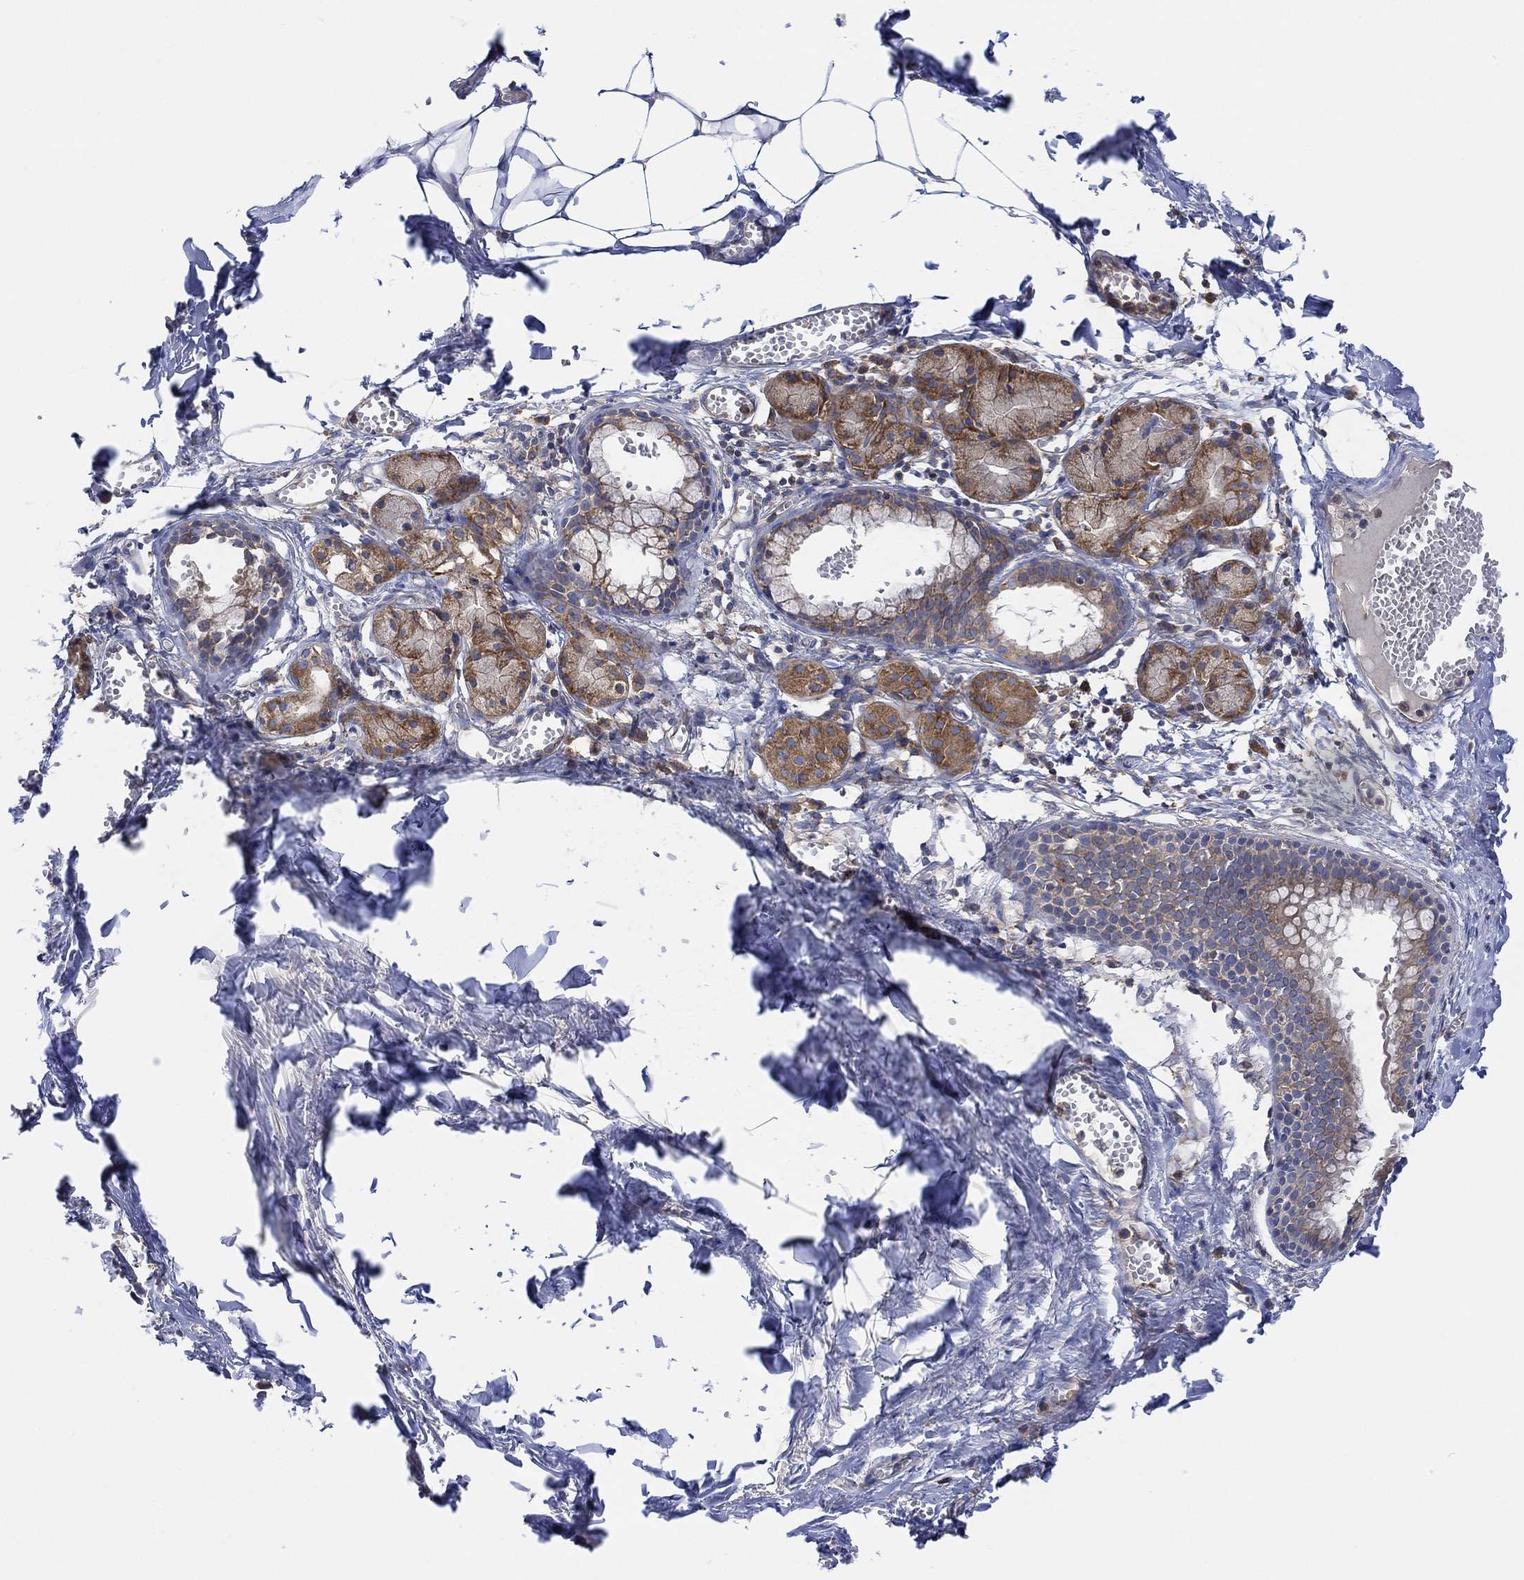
{"staining": {"intensity": "negative", "quantity": "none", "location": "none"}, "tissue": "adipose tissue", "cell_type": "Adipocytes", "image_type": "normal", "snomed": [{"axis": "morphology", "description": "Normal tissue, NOS"}, {"axis": "morphology", "description": "Squamous cell carcinoma, NOS"}, {"axis": "topography", "description": "Cartilage tissue"}, {"axis": "topography", "description": "Lung"}], "caption": "IHC of normal human adipose tissue demonstrates no staining in adipocytes. The staining is performed using DAB (3,3'-diaminobenzidine) brown chromogen with nuclei counter-stained in using hematoxylin.", "gene": "BLOC1S3", "patient": {"sex": "male", "age": 66}}